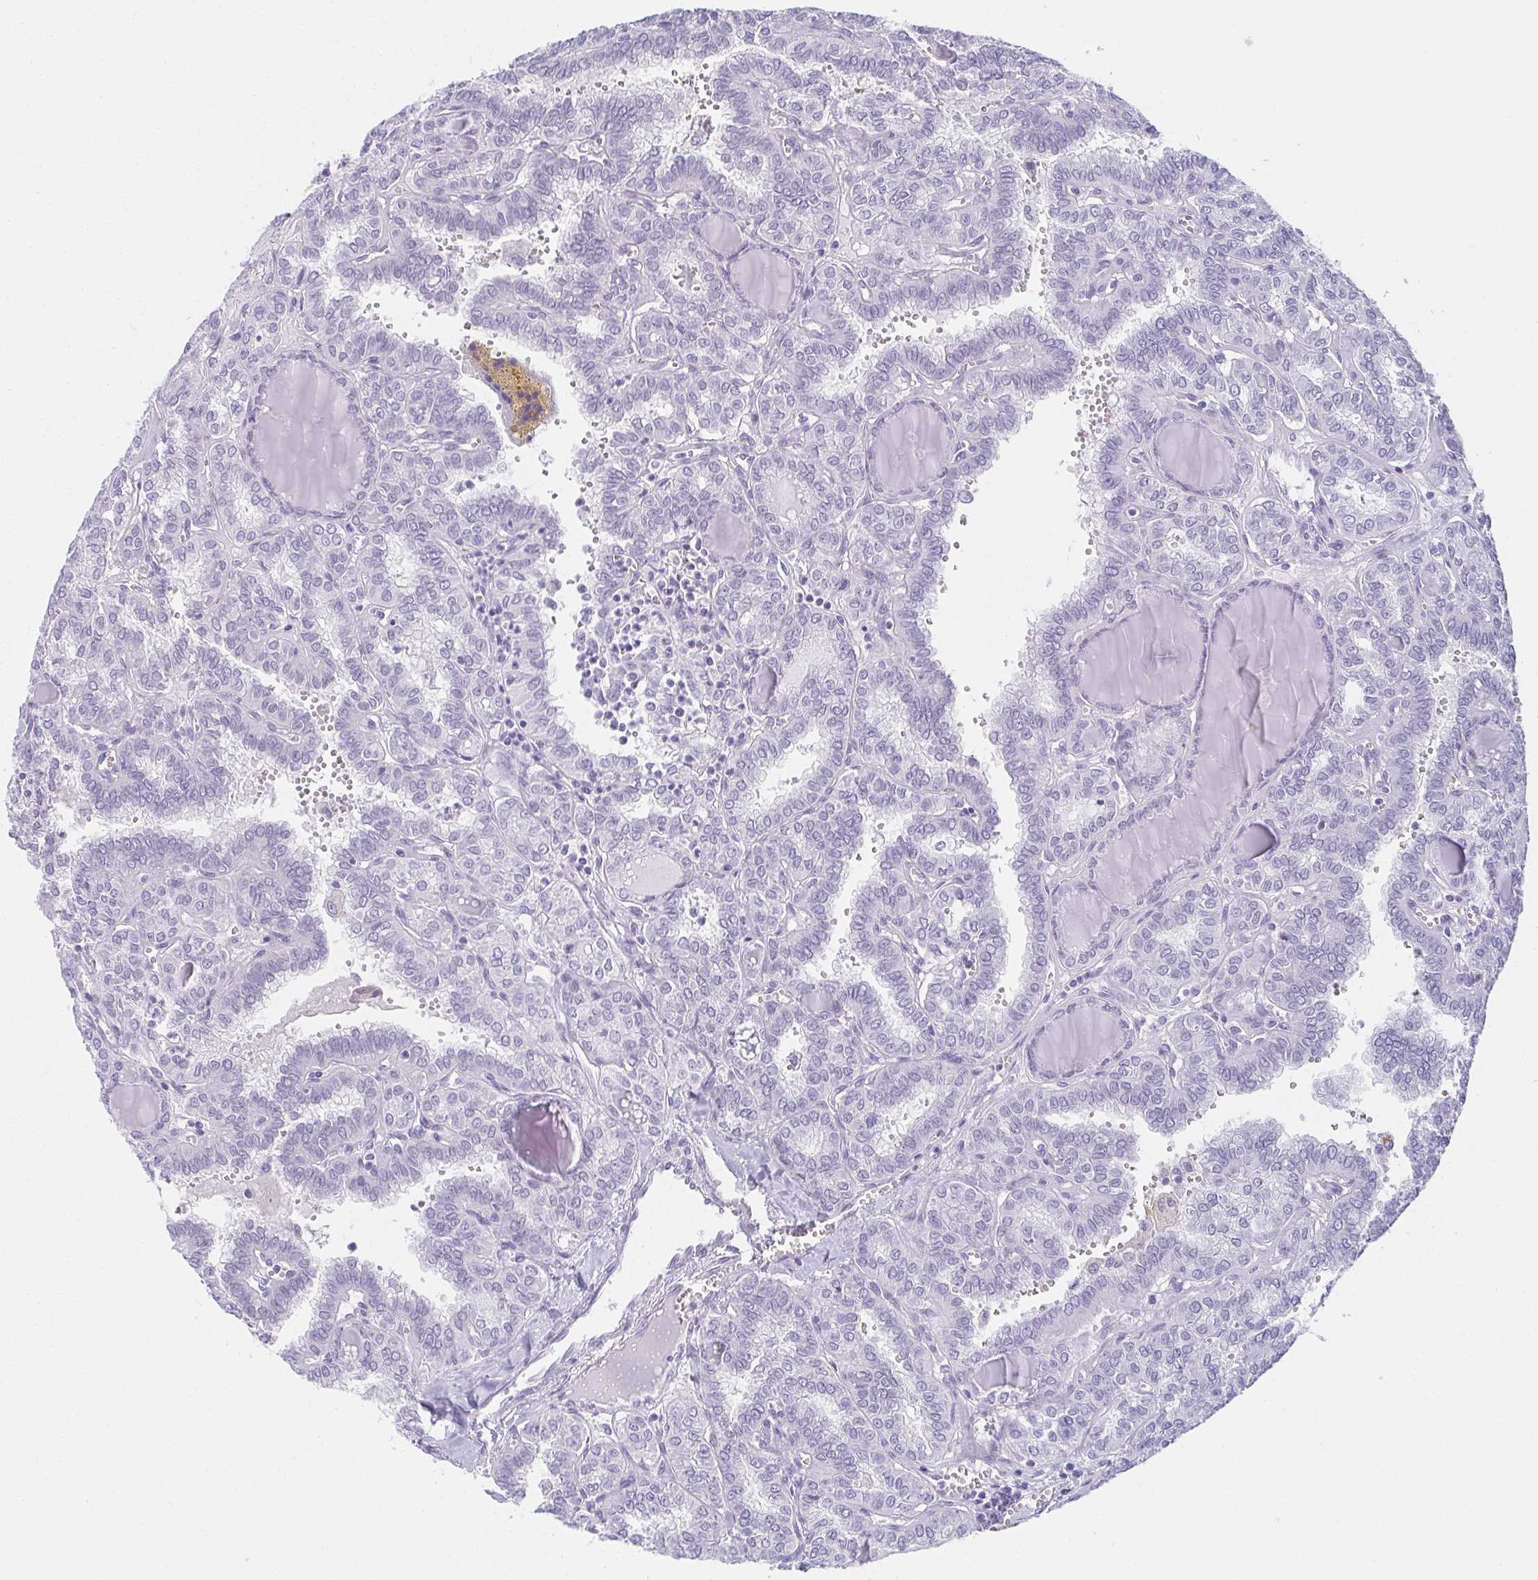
{"staining": {"intensity": "negative", "quantity": "none", "location": "none"}, "tissue": "thyroid cancer", "cell_type": "Tumor cells", "image_type": "cancer", "snomed": [{"axis": "morphology", "description": "Papillary adenocarcinoma, NOS"}, {"axis": "topography", "description": "Thyroid gland"}], "caption": "This is an IHC image of thyroid papillary adenocarcinoma. There is no staining in tumor cells.", "gene": "MOBP", "patient": {"sex": "female", "age": 41}}